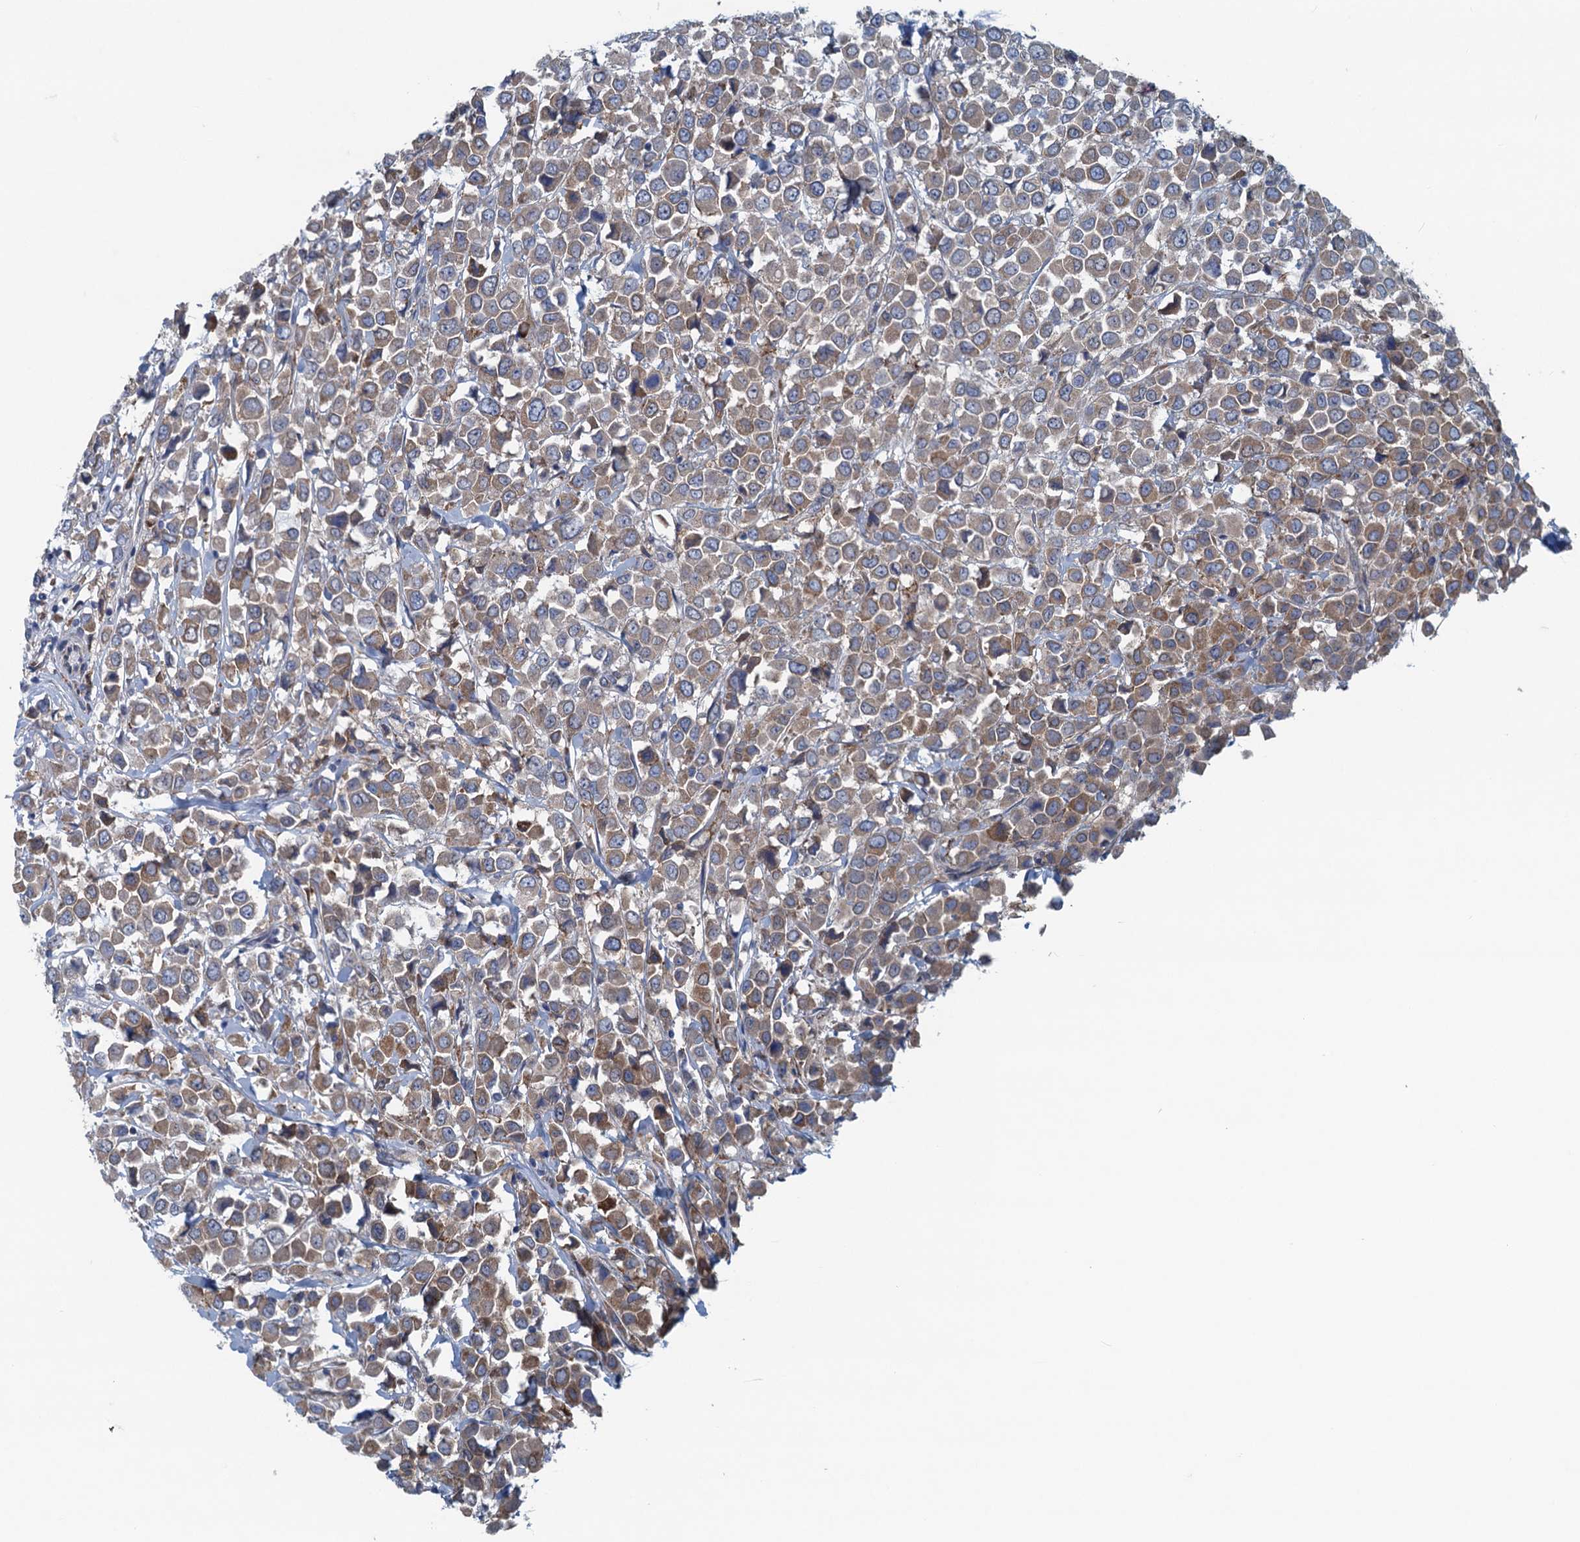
{"staining": {"intensity": "moderate", "quantity": ">75%", "location": "cytoplasmic/membranous"}, "tissue": "breast cancer", "cell_type": "Tumor cells", "image_type": "cancer", "snomed": [{"axis": "morphology", "description": "Duct carcinoma"}, {"axis": "topography", "description": "Breast"}], "caption": "An image showing moderate cytoplasmic/membranous staining in approximately >75% of tumor cells in breast intraductal carcinoma, as visualized by brown immunohistochemical staining.", "gene": "MYDGF", "patient": {"sex": "female", "age": 61}}